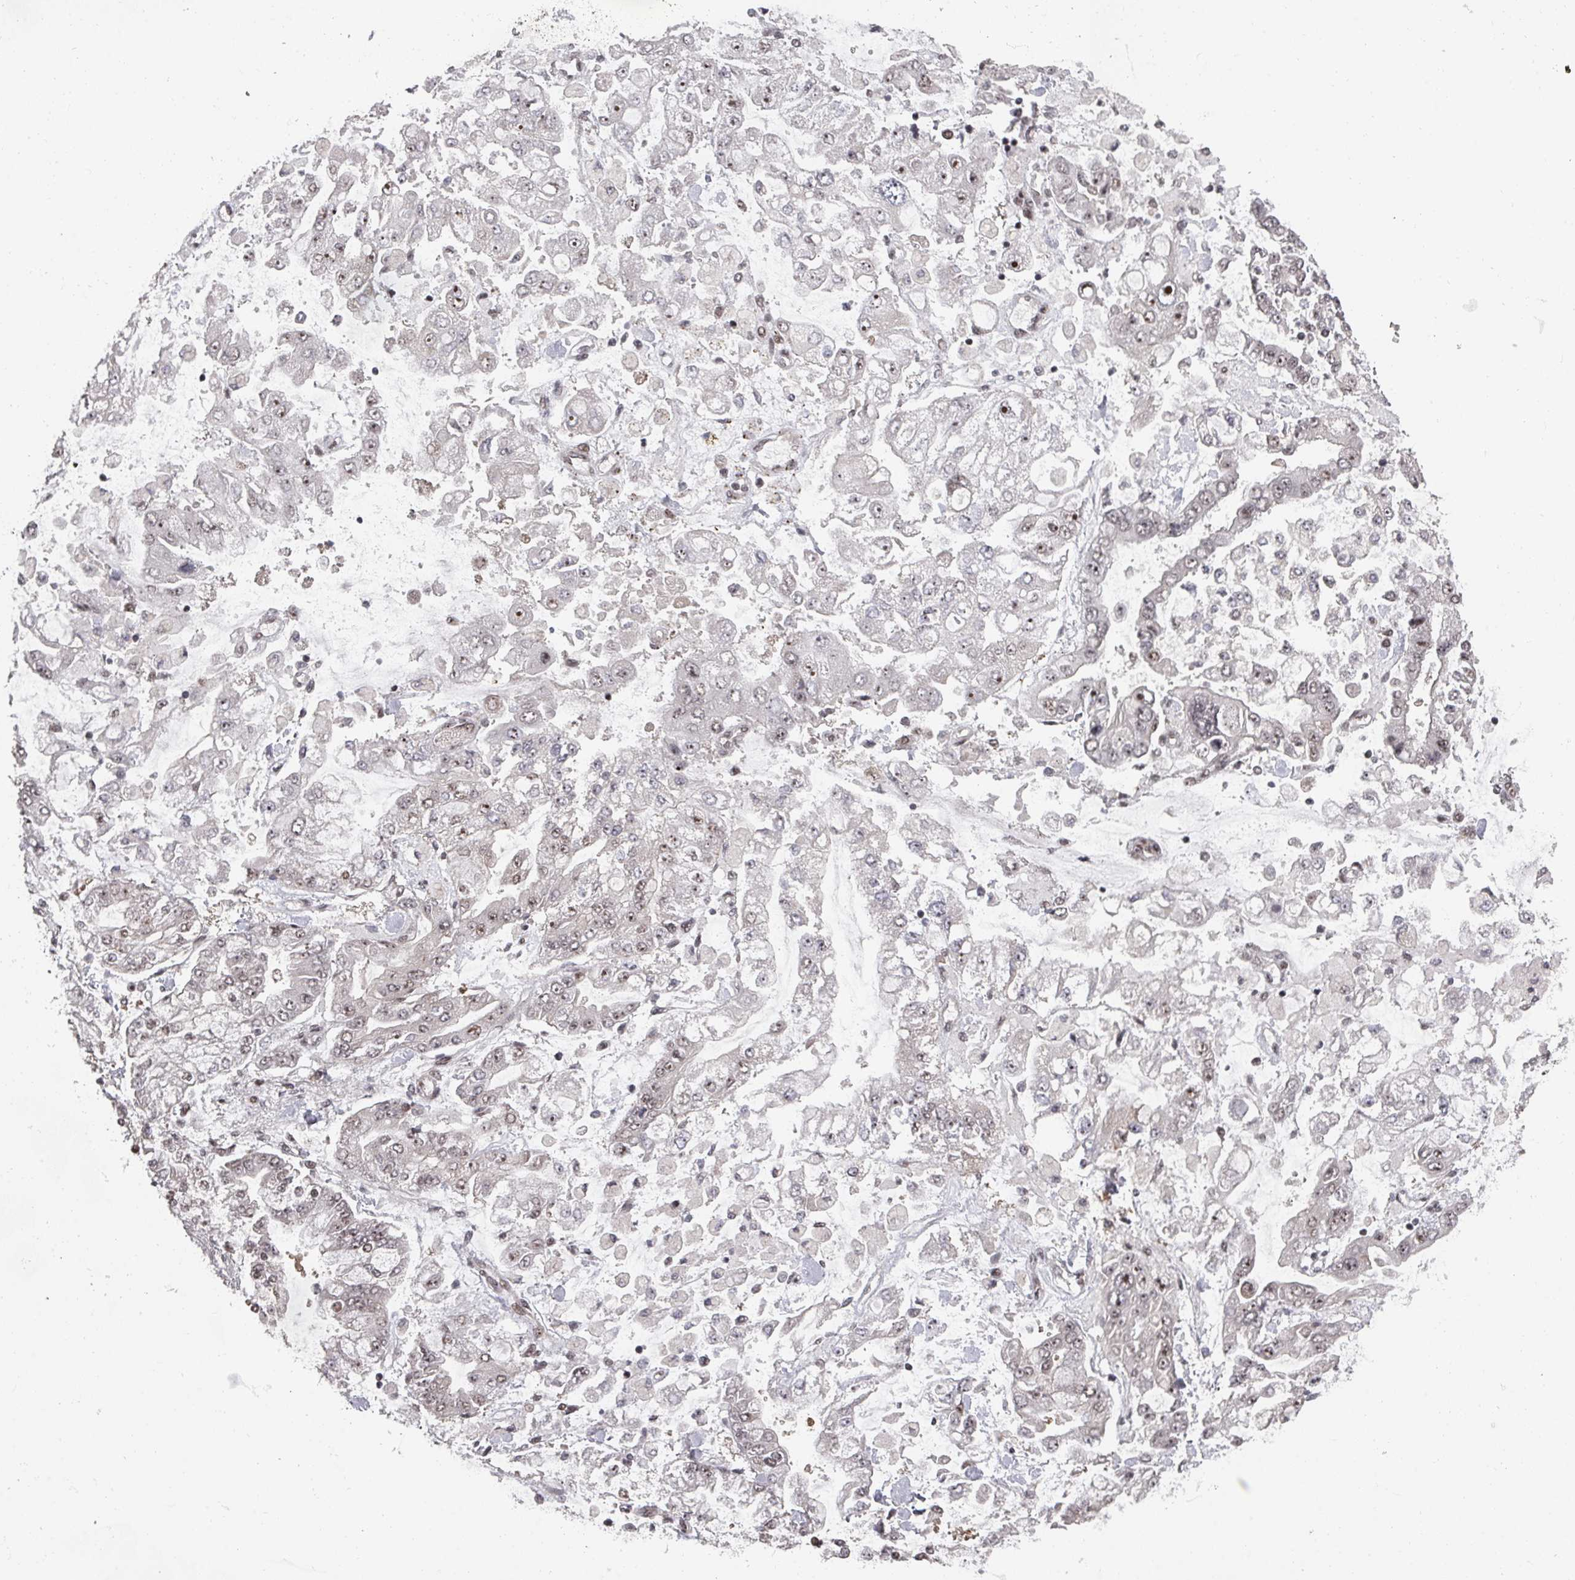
{"staining": {"intensity": "moderate", "quantity": "25%-75%", "location": "nuclear"}, "tissue": "stomach cancer", "cell_type": "Tumor cells", "image_type": "cancer", "snomed": [{"axis": "morphology", "description": "Normal tissue, NOS"}, {"axis": "morphology", "description": "Adenocarcinoma, NOS"}, {"axis": "topography", "description": "Stomach, upper"}, {"axis": "topography", "description": "Stomach"}], "caption": "Stomach adenocarcinoma stained with DAB (3,3'-diaminobenzidine) immunohistochemistry (IHC) exhibits medium levels of moderate nuclear staining in approximately 25%-75% of tumor cells.", "gene": "KIF1C", "patient": {"sex": "male", "age": 76}}